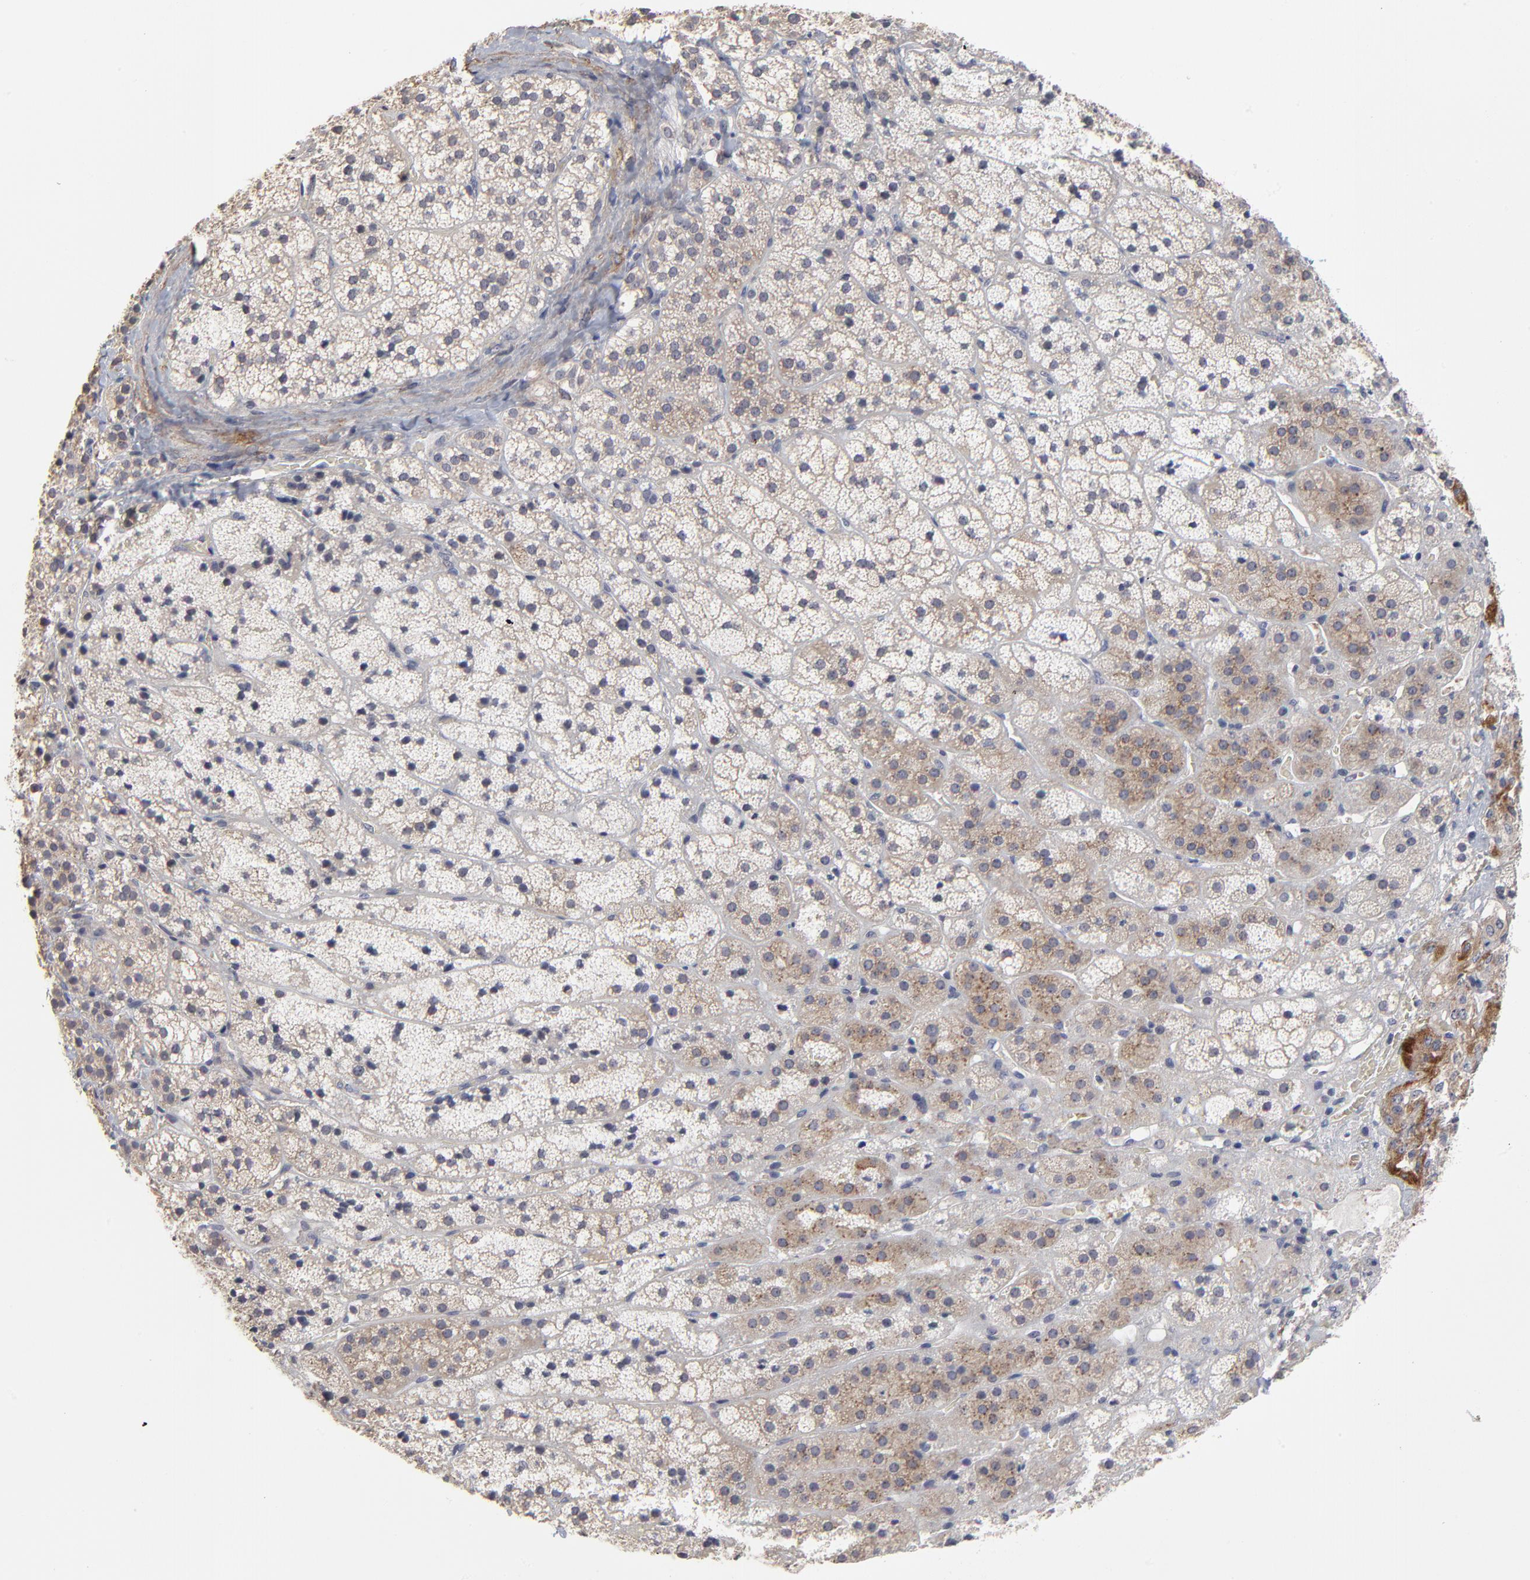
{"staining": {"intensity": "moderate", "quantity": "25%-75%", "location": "cytoplasmic/membranous"}, "tissue": "adrenal gland", "cell_type": "Glandular cells", "image_type": "normal", "snomed": [{"axis": "morphology", "description": "Normal tissue, NOS"}, {"axis": "topography", "description": "Adrenal gland"}], "caption": "The micrograph exhibits a brown stain indicating the presence of a protein in the cytoplasmic/membranous of glandular cells in adrenal gland. The staining is performed using DAB brown chromogen to label protein expression. The nuclei are counter-stained blue using hematoxylin.", "gene": "MAGEA10", "patient": {"sex": "female", "age": 44}}